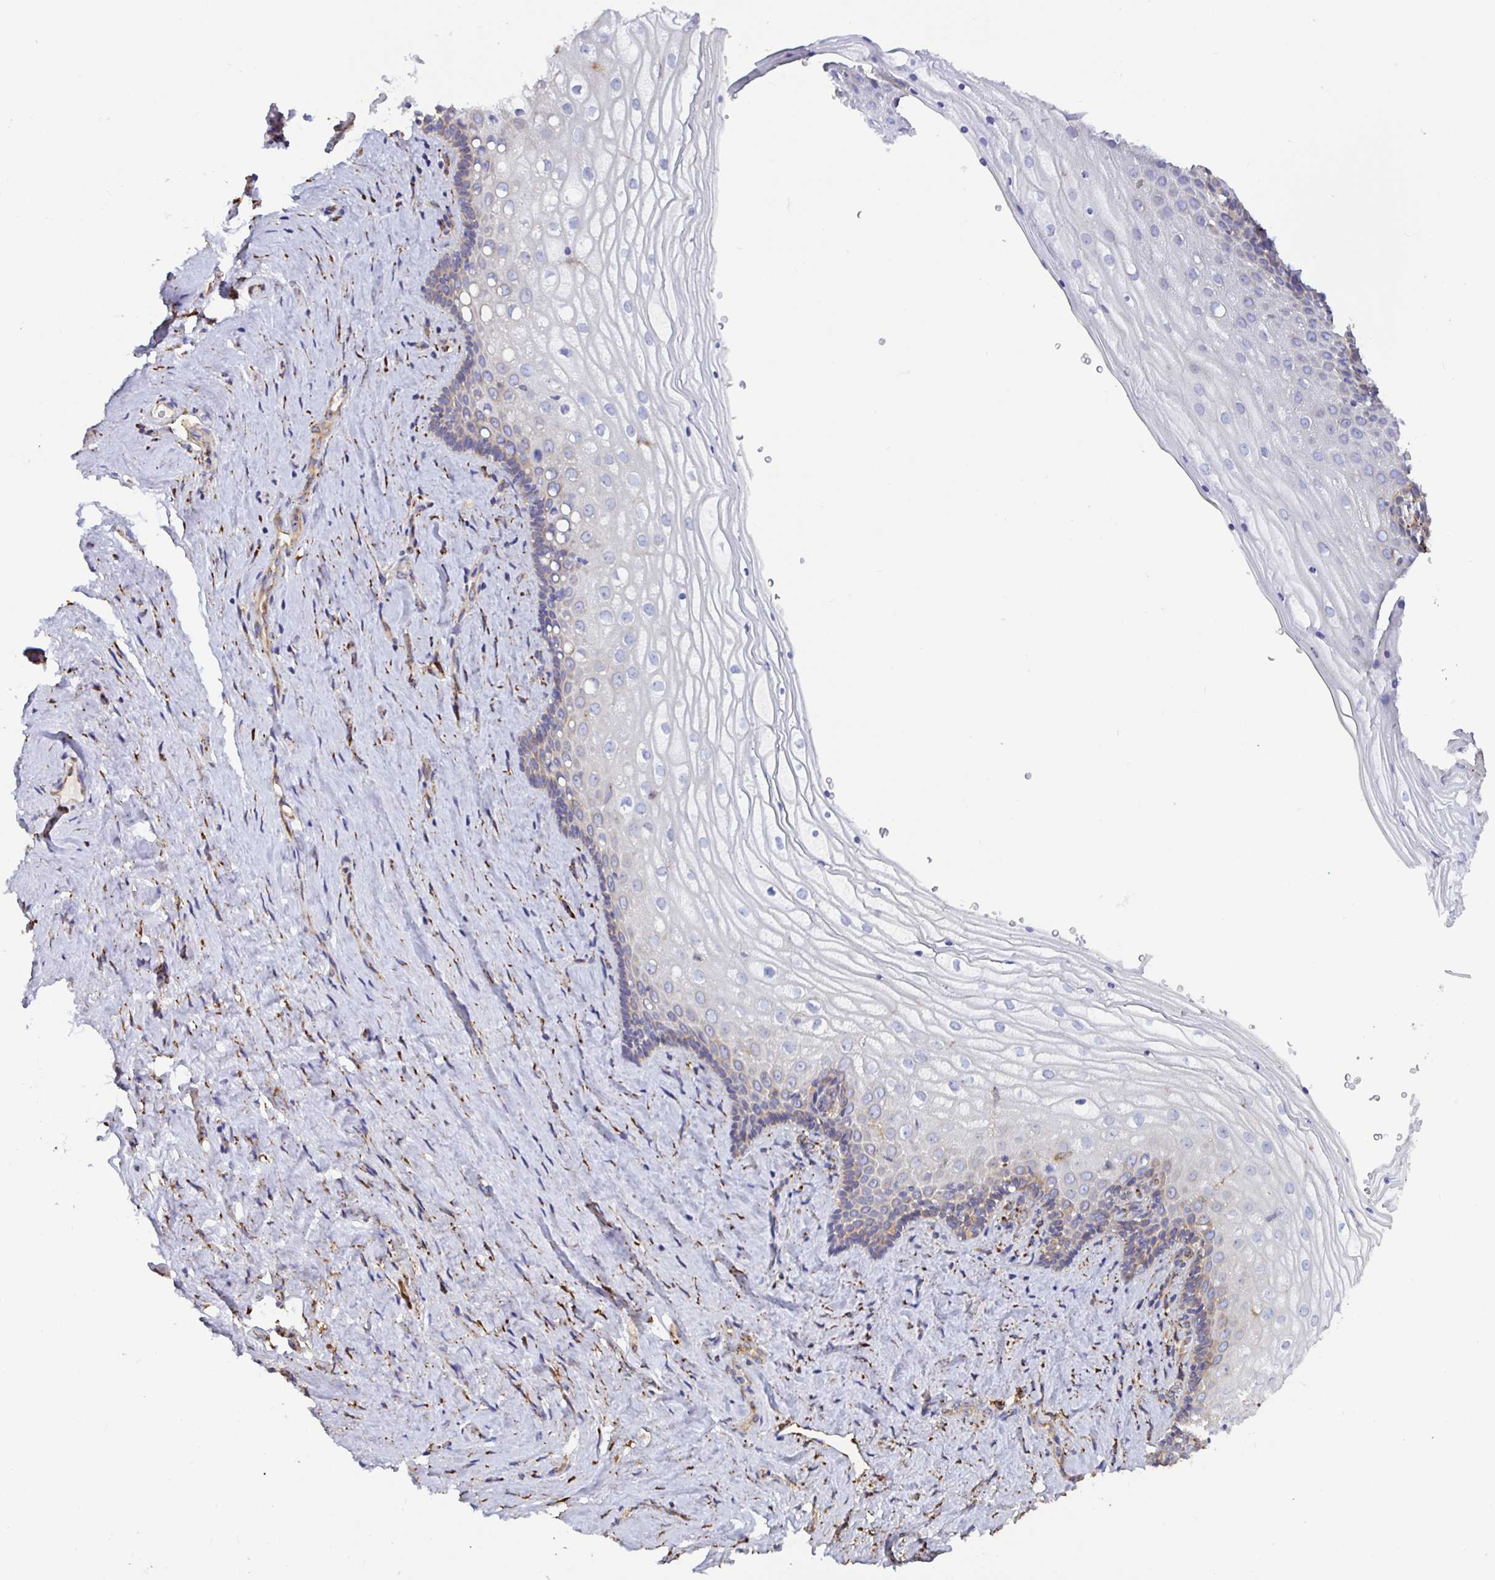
{"staining": {"intensity": "weak", "quantity": "<25%", "location": "cytoplasmic/membranous"}, "tissue": "vagina", "cell_type": "Squamous epithelial cells", "image_type": "normal", "snomed": [{"axis": "morphology", "description": "Normal tissue, NOS"}, {"axis": "topography", "description": "Vagina"}], "caption": "Immunohistochemistry (IHC) micrograph of benign vagina stained for a protein (brown), which shows no staining in squamous epithelial cells.", "gene": "MAOA", "patient": {"sex": "female", "age": 42}}